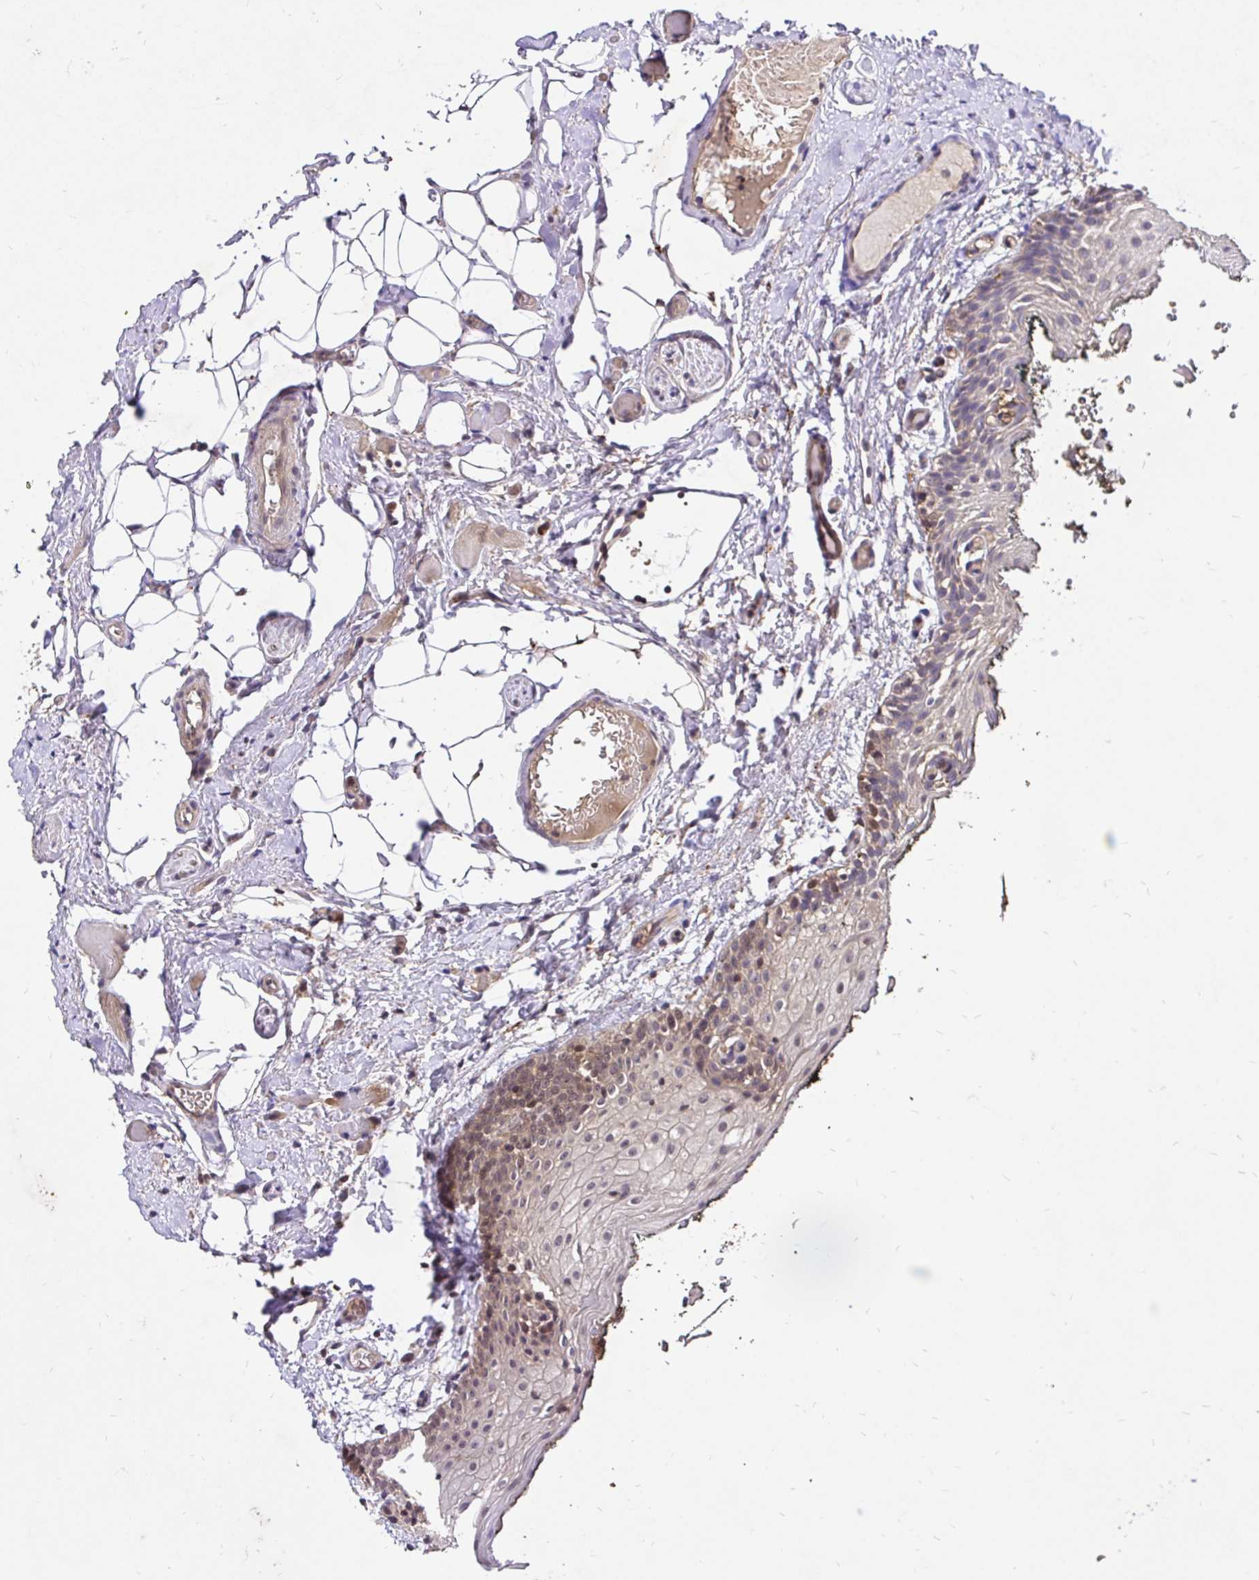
{"staining": {"intensity": "moderate", "quantity": "25%-75%", "location": "cytoplasmic/membranous,nuclear"}, "tissue": "oral mucosa", "cell_type": "Squamous epithelial cells", "image_type": "normal", "snomed": [{"axis": "morphology", "description": "Normal tissue, NOS"}, {"axis": "morphology", "description": "Squamous cell carcinoma, NOS"}, {"axis": "topography", "description": "Oral tissue"}, {"axis": "topography", "description": "Head-Neck"}], "caption": "Immunohistochemistry histopathology image of normal oral mucosa: human oral mucosa stained using IHC shows medium levels of moderate protein expression localized specifically in the cytoplasmic/membranous,nuclear of squamous epithelial cells, appearing as a cytoplasmic/membranous,nuclear brown color.", "gene": "UBE2M", "patient": {"sex": "male", "age": 58}}